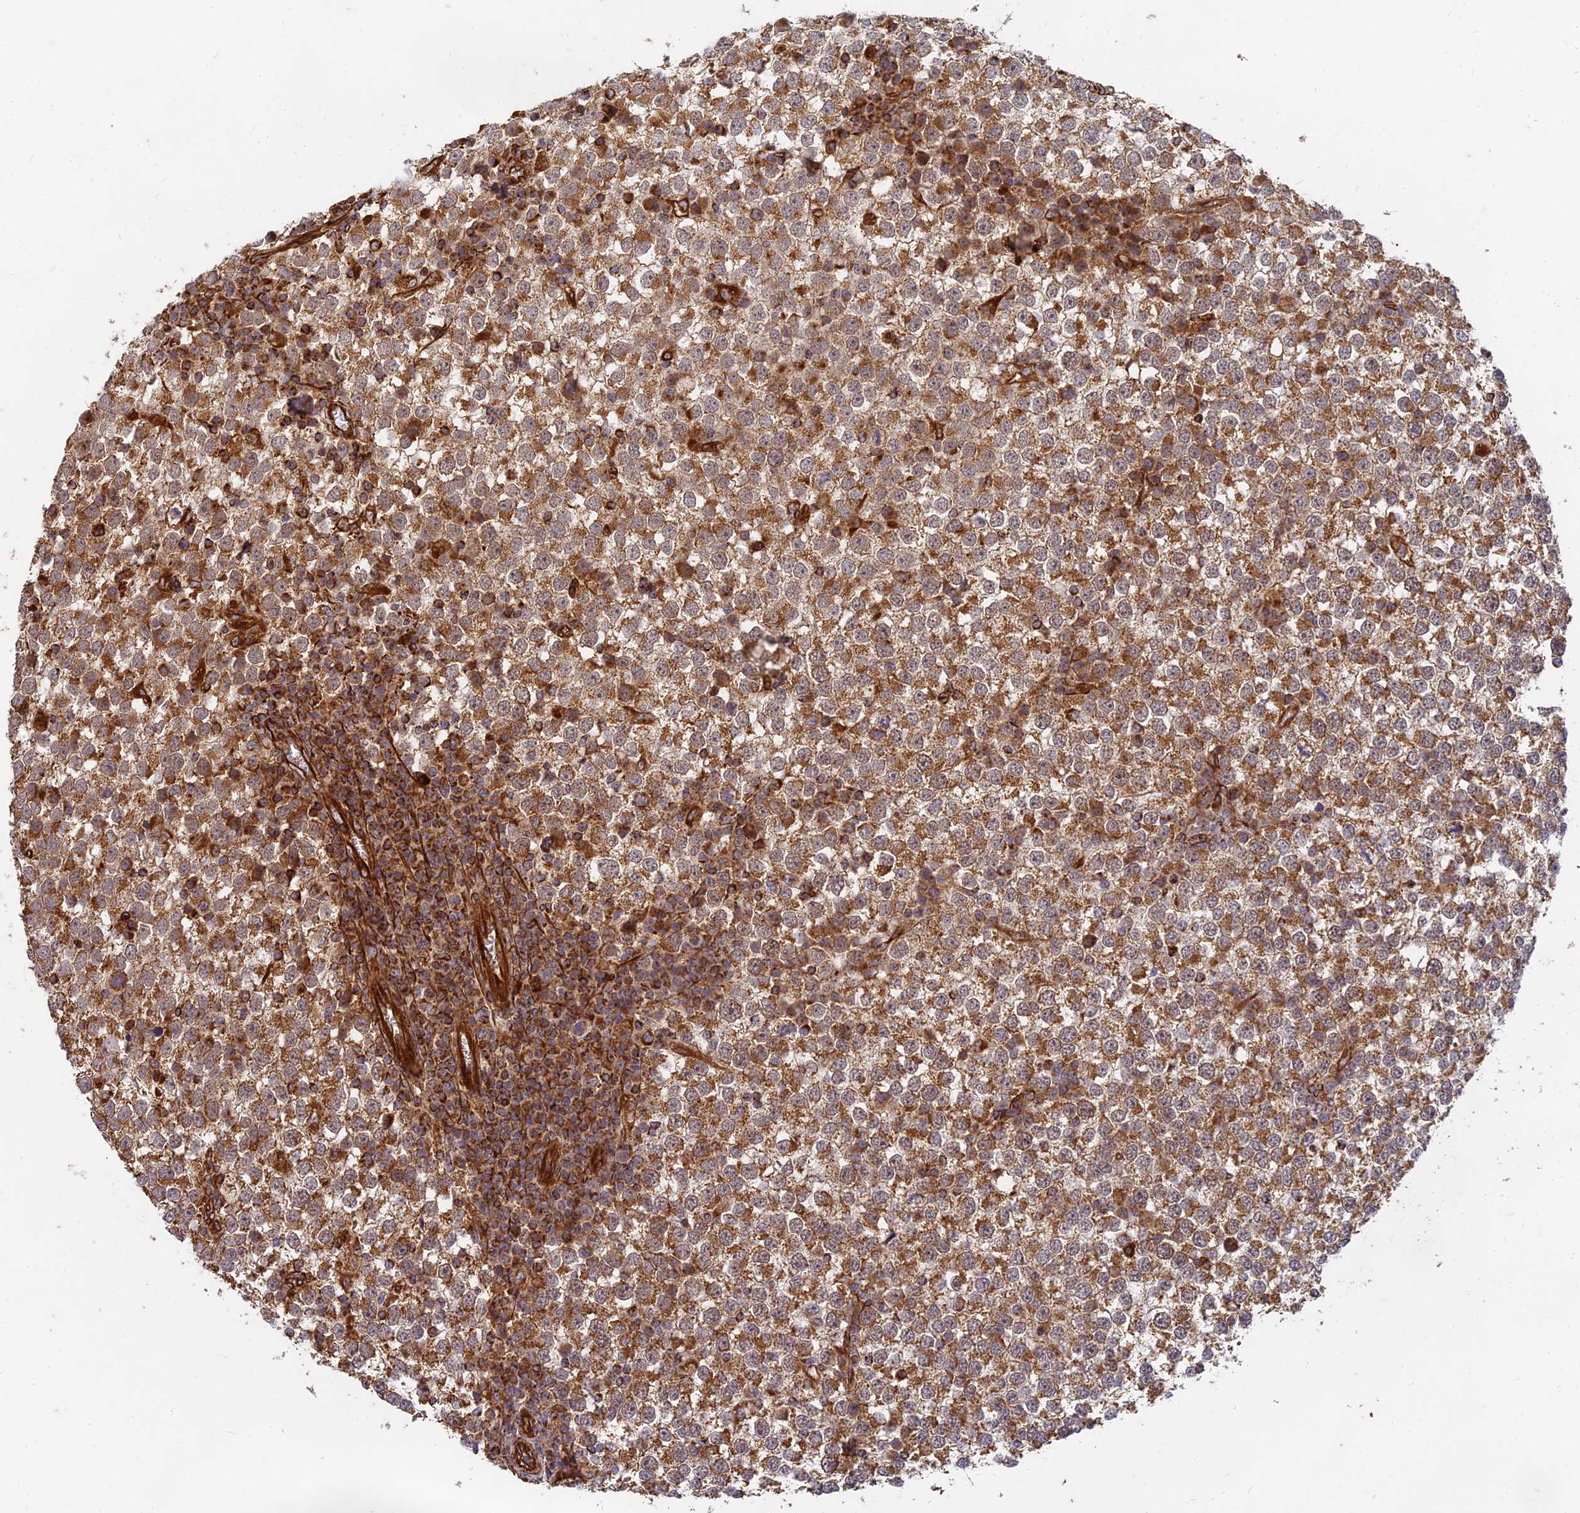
{"staining": {"intensity": "moderate", "quantity": ">75%", "location": "cytoplasmic/membranous"}, "tissue": "testis cancer", "cell_type": "Tumor cells", "image_type": "cancer", "snomed": [{"axis": "morphology", "description": "Seminoma, NOS"}, {"axis": "topography", "description": "Testis"}], "caption": "Protein analysis of testis cancer (seminoma) tissue reveals moderate cytoplasmic/membranous expression in approximately >75% of tumor cells.", "gene": "DSTYK", "patient": {"sex": "male", "age": 65}}